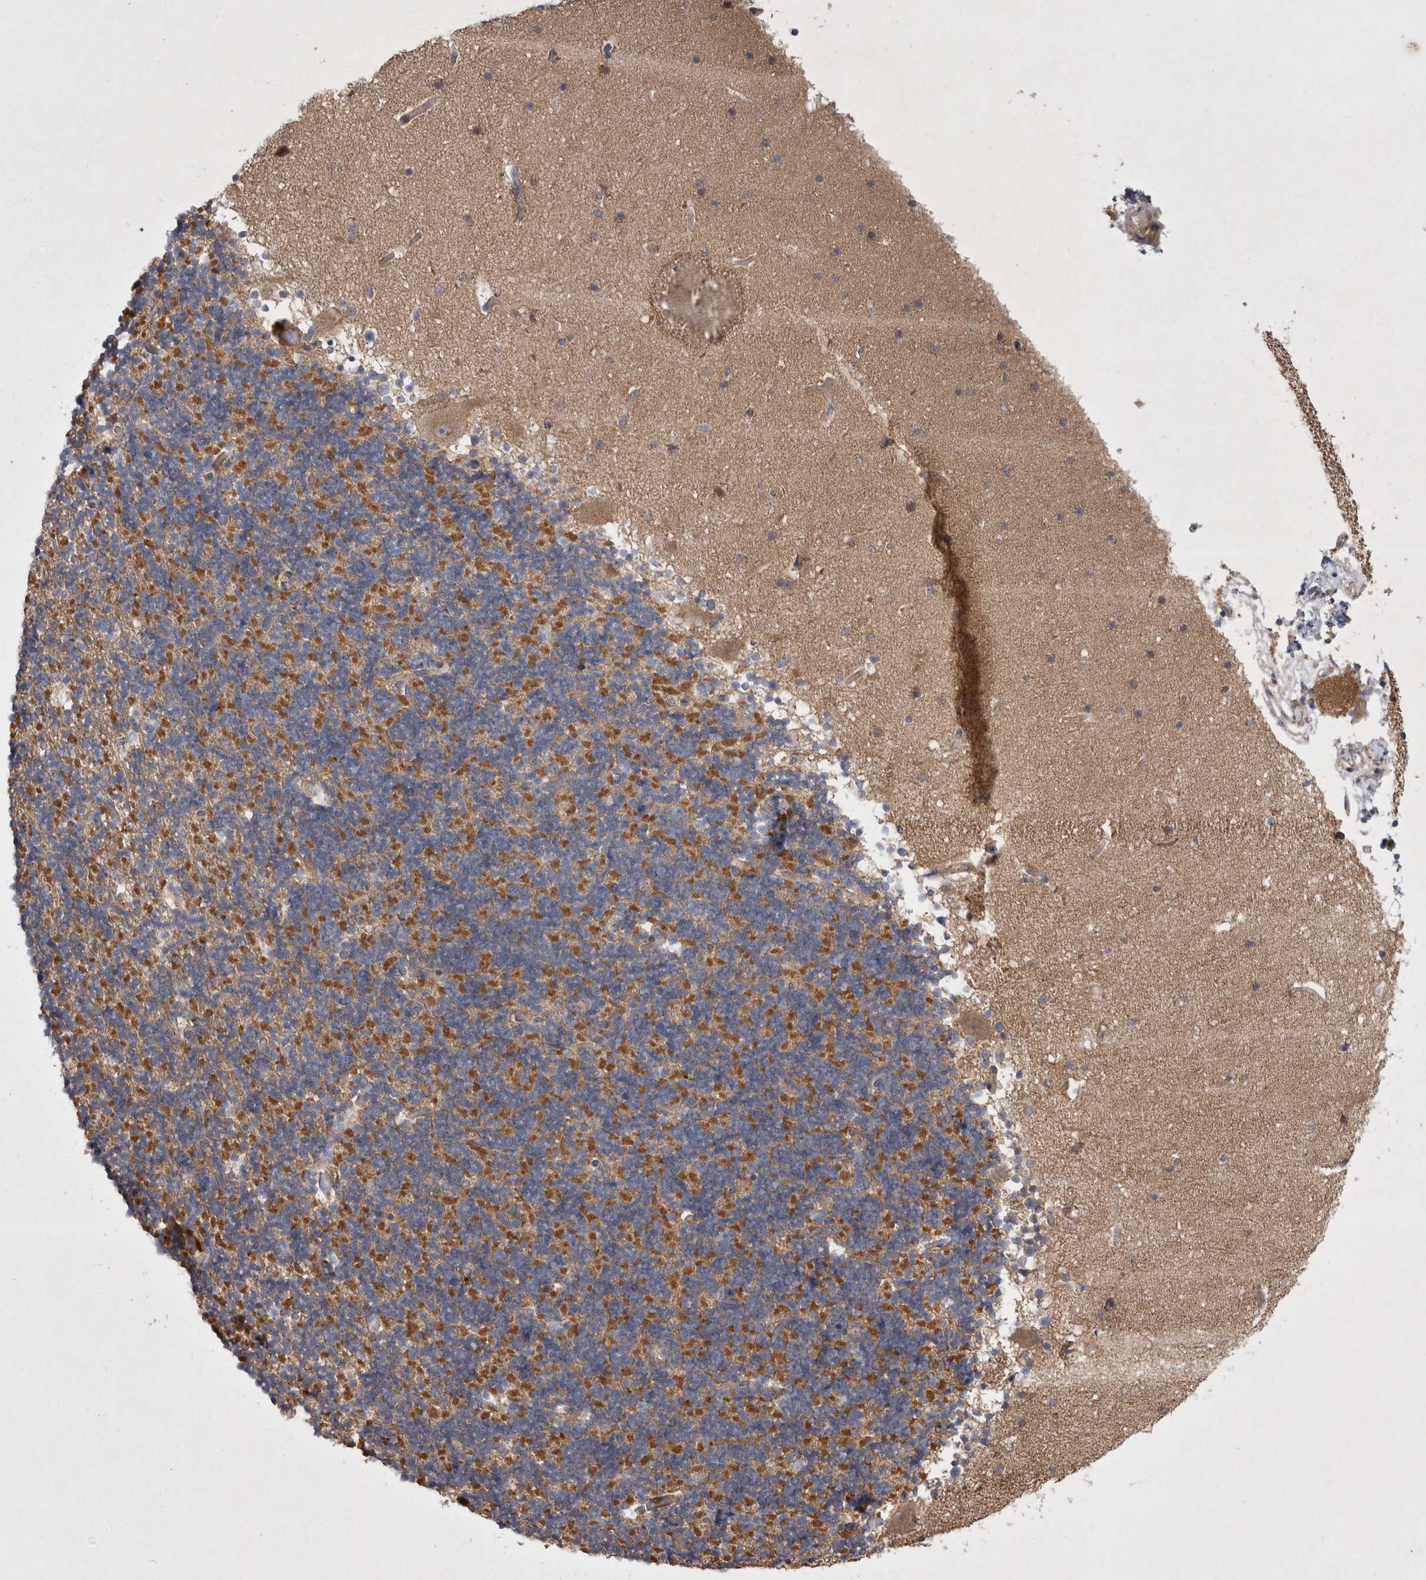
{"staining": {"intensity": "moderate", "quantity": "<25%", "location": "cytoplasmic/membranous"}, "tissue": "cerebellum", "cell_type": "Cells in granular layer", "image_type": "normal", "snomed": [{"axis": "morphology", "description": "Normal tissue, NOS"}, {"axis": "topography", "description": "Cerebellum"}], "caption": "Immunohistochemical staining of unremarkable cerebellum demonstrates low levels of moderate cytoplasmic/membranous expression in approximately <25% of cells in granular layer.", "gene": "TSPOAP1", "patient": {"sex": "male", "age": 57}}